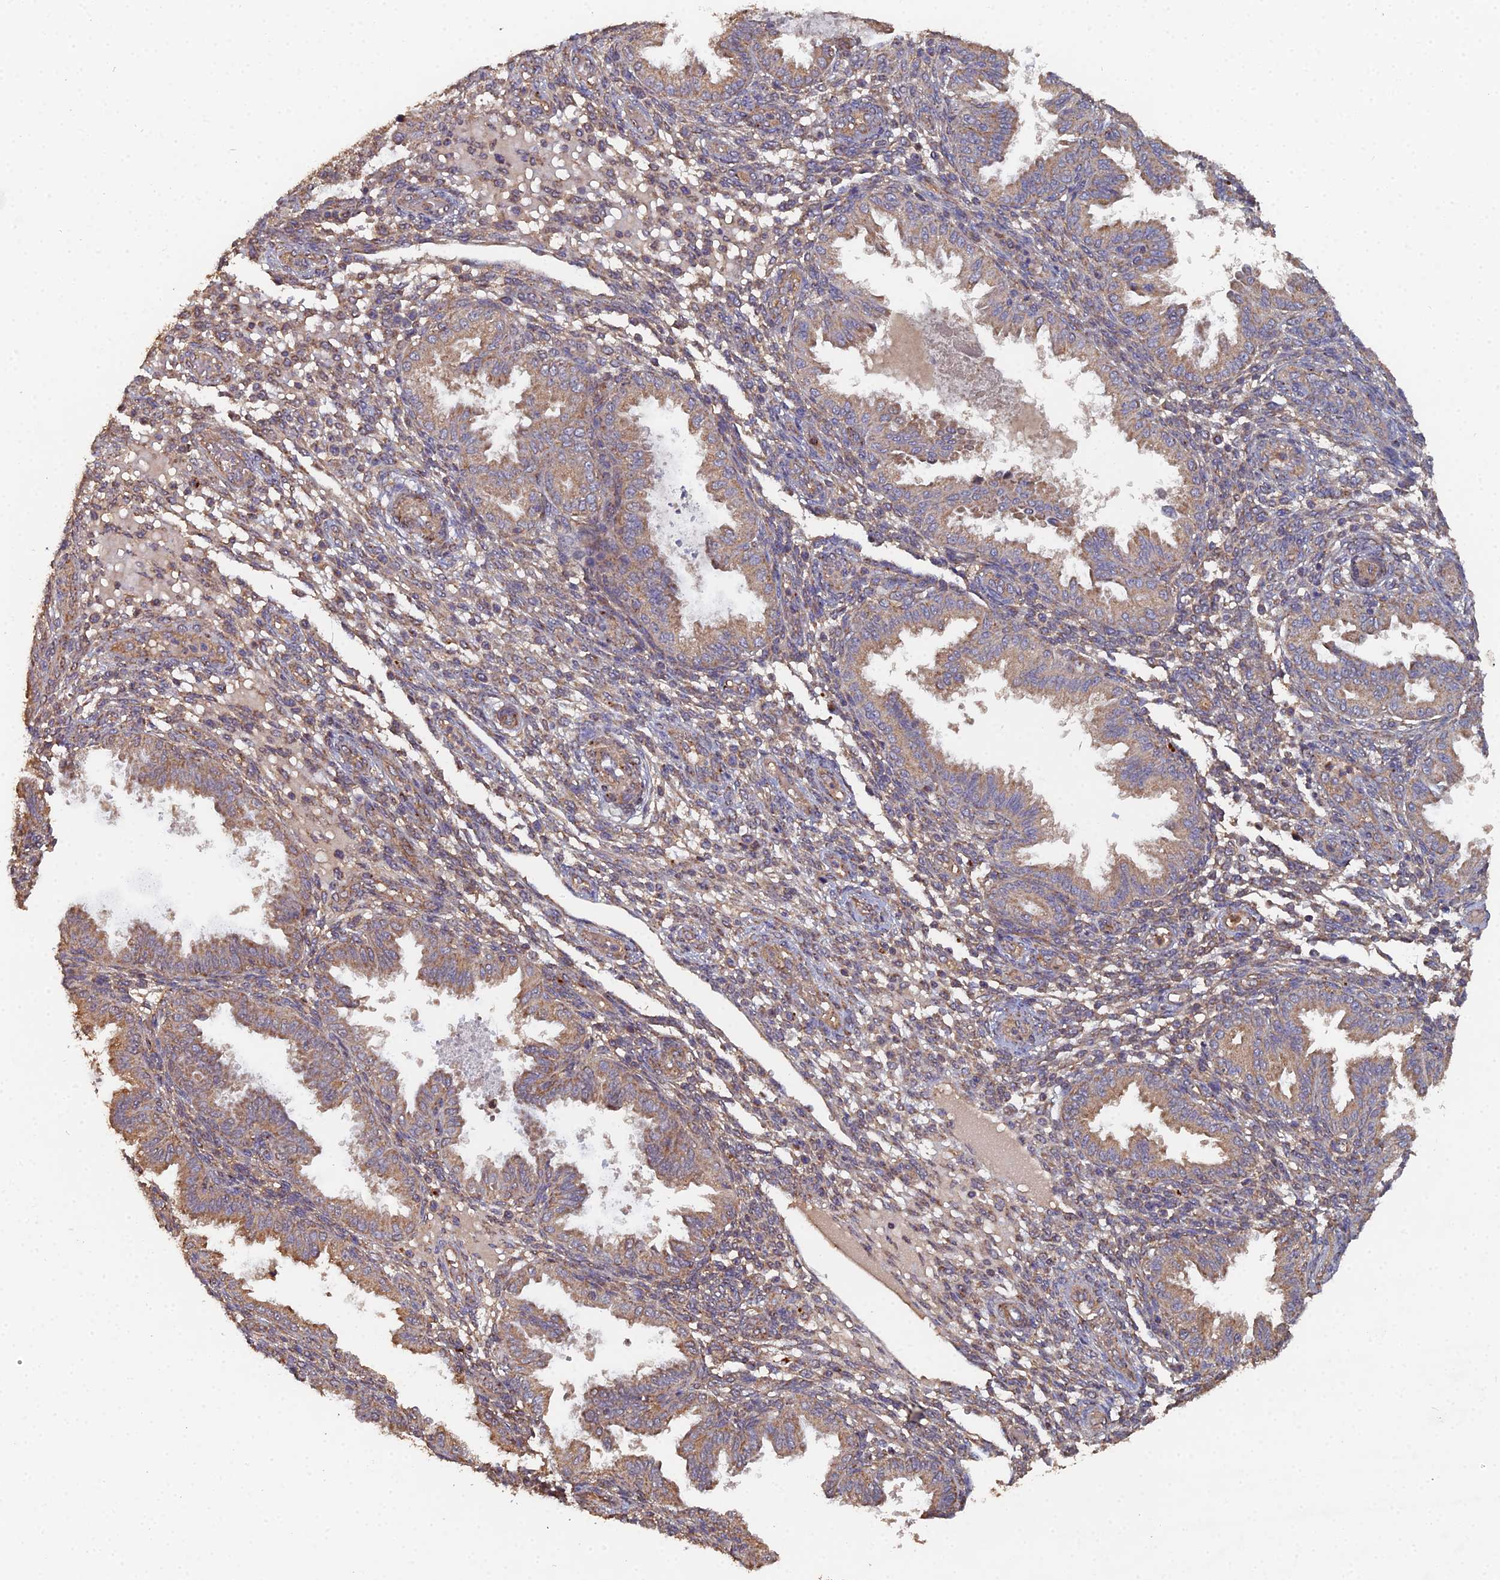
{"staining": {"intensity": "moderate", "quantity": "25%-75%", "location": "cytoplasmic/membranous"}, "tissue": "endometrium", "cell_type": "Cells in endometrial stroma", "image_type": "normal", "snomed": [{"axis": "morphology", "description": "Normal tissue, NOS"}, {"axis": "topography", "description": "Endometrium"}], "caption": "Approximately 25%-75% of cells in endometrial stroma in normal human endometrium show moderate cytoplasmic/membranous protein staining as visualized by brown immunohistochemical staining.", "gene": "SPANXN4", "patient": {"sex": "female", "age": 33}}